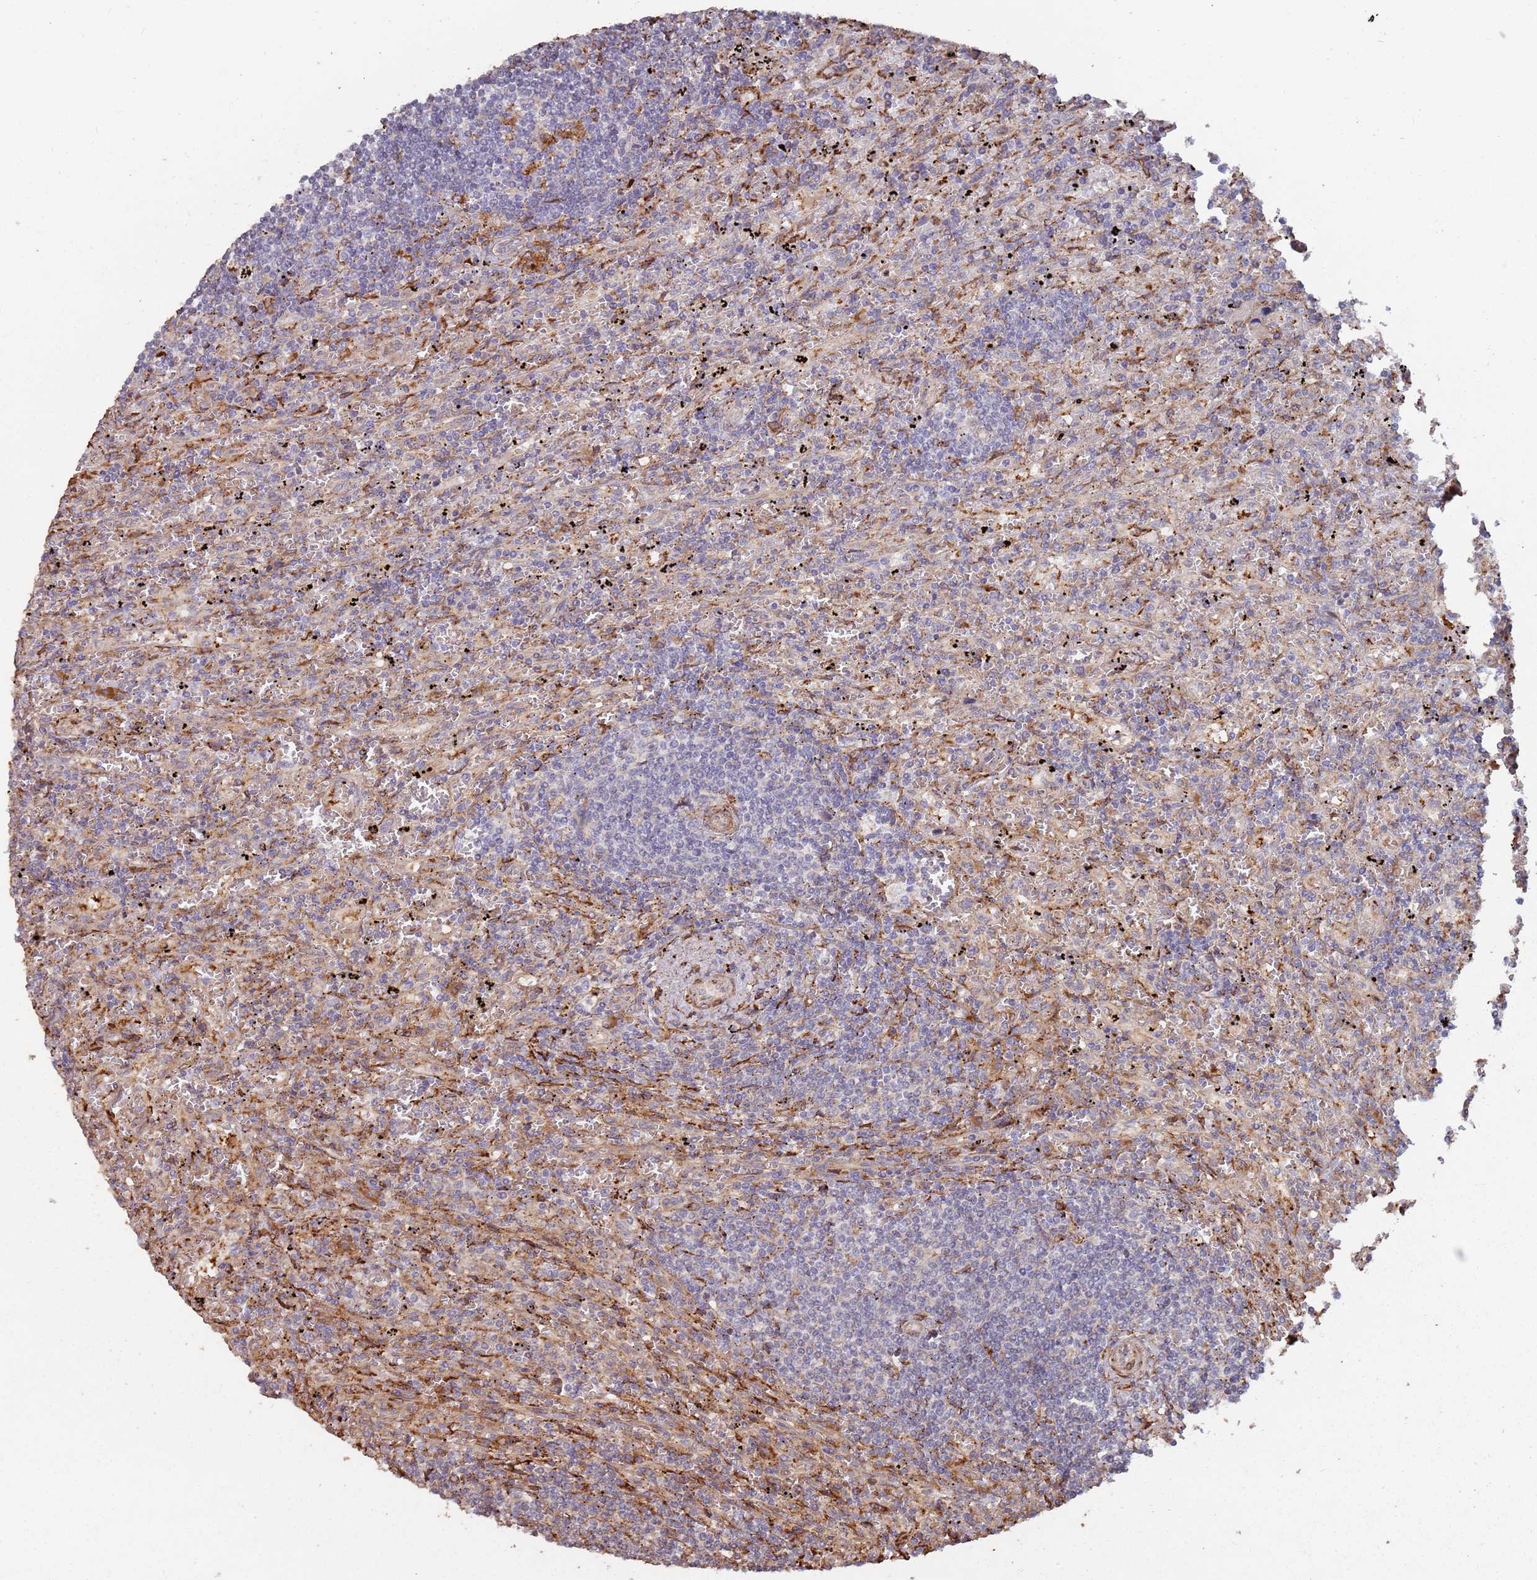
{"staining": {"intensity": "moderate", "quantity": "<25%", "location": "cytoplasmic/membranous"}, "tissue": "lymphoma", "cell_type": "Tumor cells", "image_type": "cancer", "snomed": [{"axis": "morphology", "description": "Malignant lymphoma, non-Hodgkin's type, Low grade"}, {"axis": "topography", "description": "Spleen"}], "caption": "A photomicrograph showing moderate cytoplasmic/membranous staining in approximately <25% of tumor cells in lymphoma, as visualized by brown immunohistochemical staining.", "gene": "LACC1", "patient": {"sex": "male", "age": 76}}